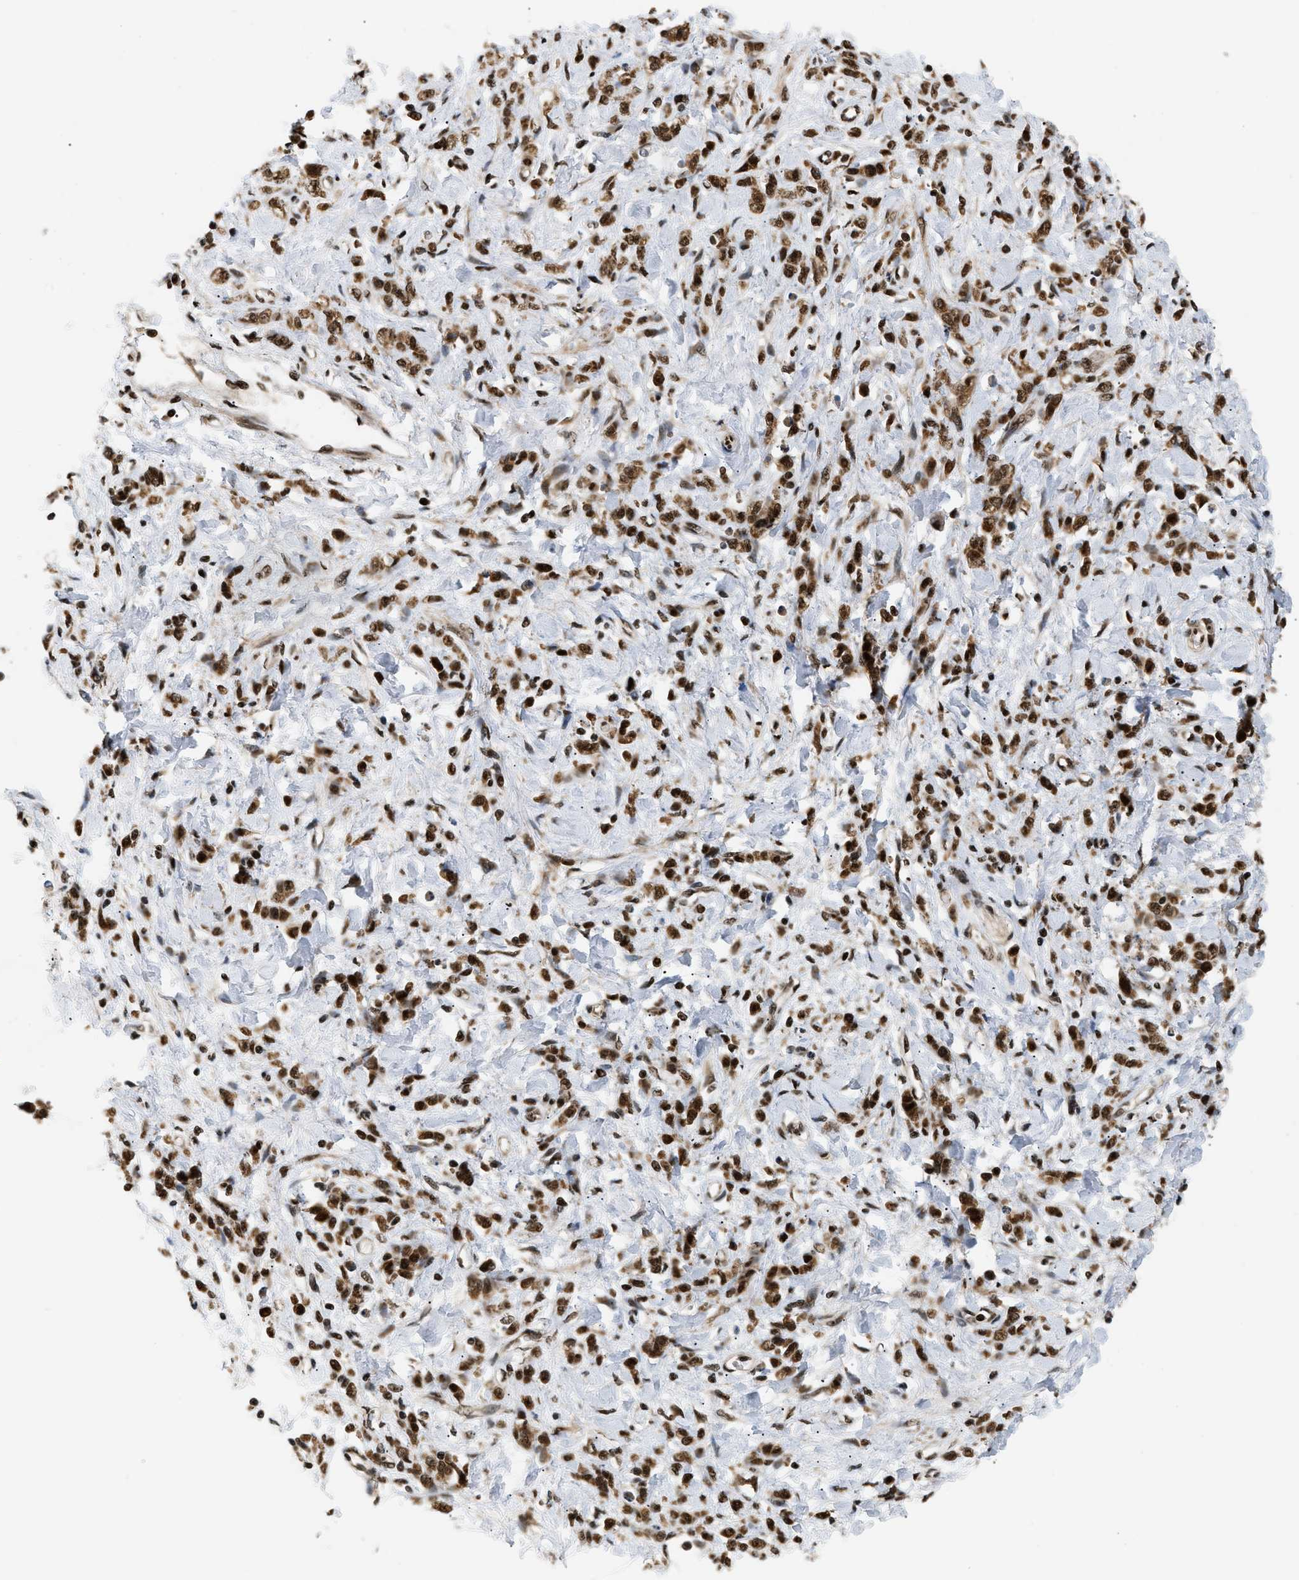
{"staining": {"intensity": "strong", "quantity": ">75%", "location": "nuclear"}, "tissue": "stomach cancer", "cell_type": "Tumor cells", "image_type": "cancer", "snomed": [{"axis": "morphology", "description": "Normal tissue, NOS"}, {"axis": "morphology", "description": "Adenocarcinoma, NOS"}, {"axis": "topography", "description": "Stomach"}], "caption": "IHC image of stomach adenocarcinoma stained for a protein (brown), which demonstrates high levels of strong nuclear positivity in about >75% of tumor cells.", "gene": "RBM5", "patient": {"sex": "male", "age": 82}}